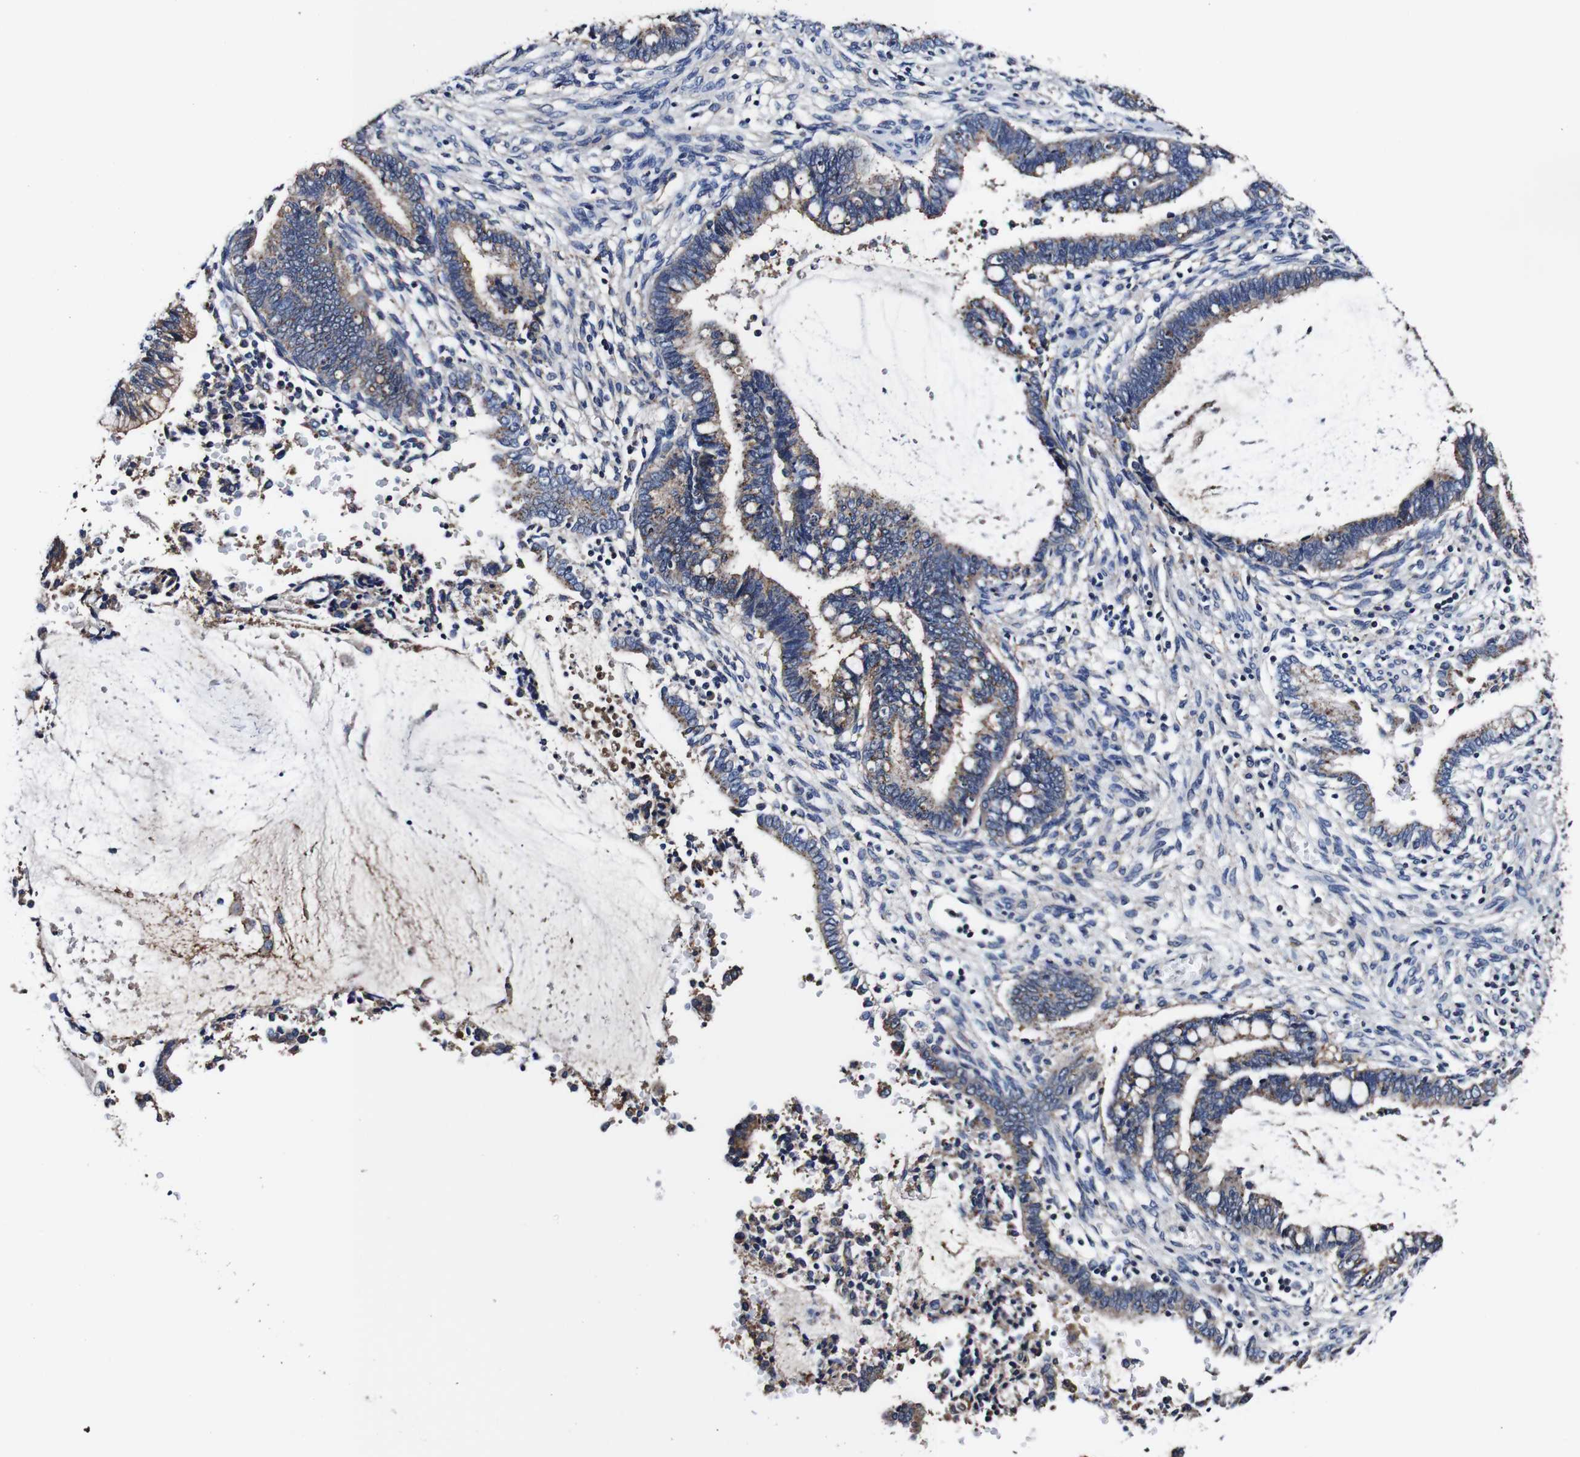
{"staining": {"intensity": "weak", "quantity": ">75%", "location": "cytoplasmic/membranous"}, "tissue": "cervical cancer", "cell_type": "Tumor cells", "image_type": "cancer", "snomed": [{"axis": "morphology", "description": "Adenocarcinoma, NOS"}, {"axis": "topography", "description": "Cervix"}], "caption": "An immunohistochemistry (IHC) image of tumor tissue is shown. Protein staining in brown labels weak cytoplasmic/membranous positivity in cervical adenocarcinoma within tumor cells.", "gene": "PDCD6IP", "patient": {"sex": "female", "age": 44}}